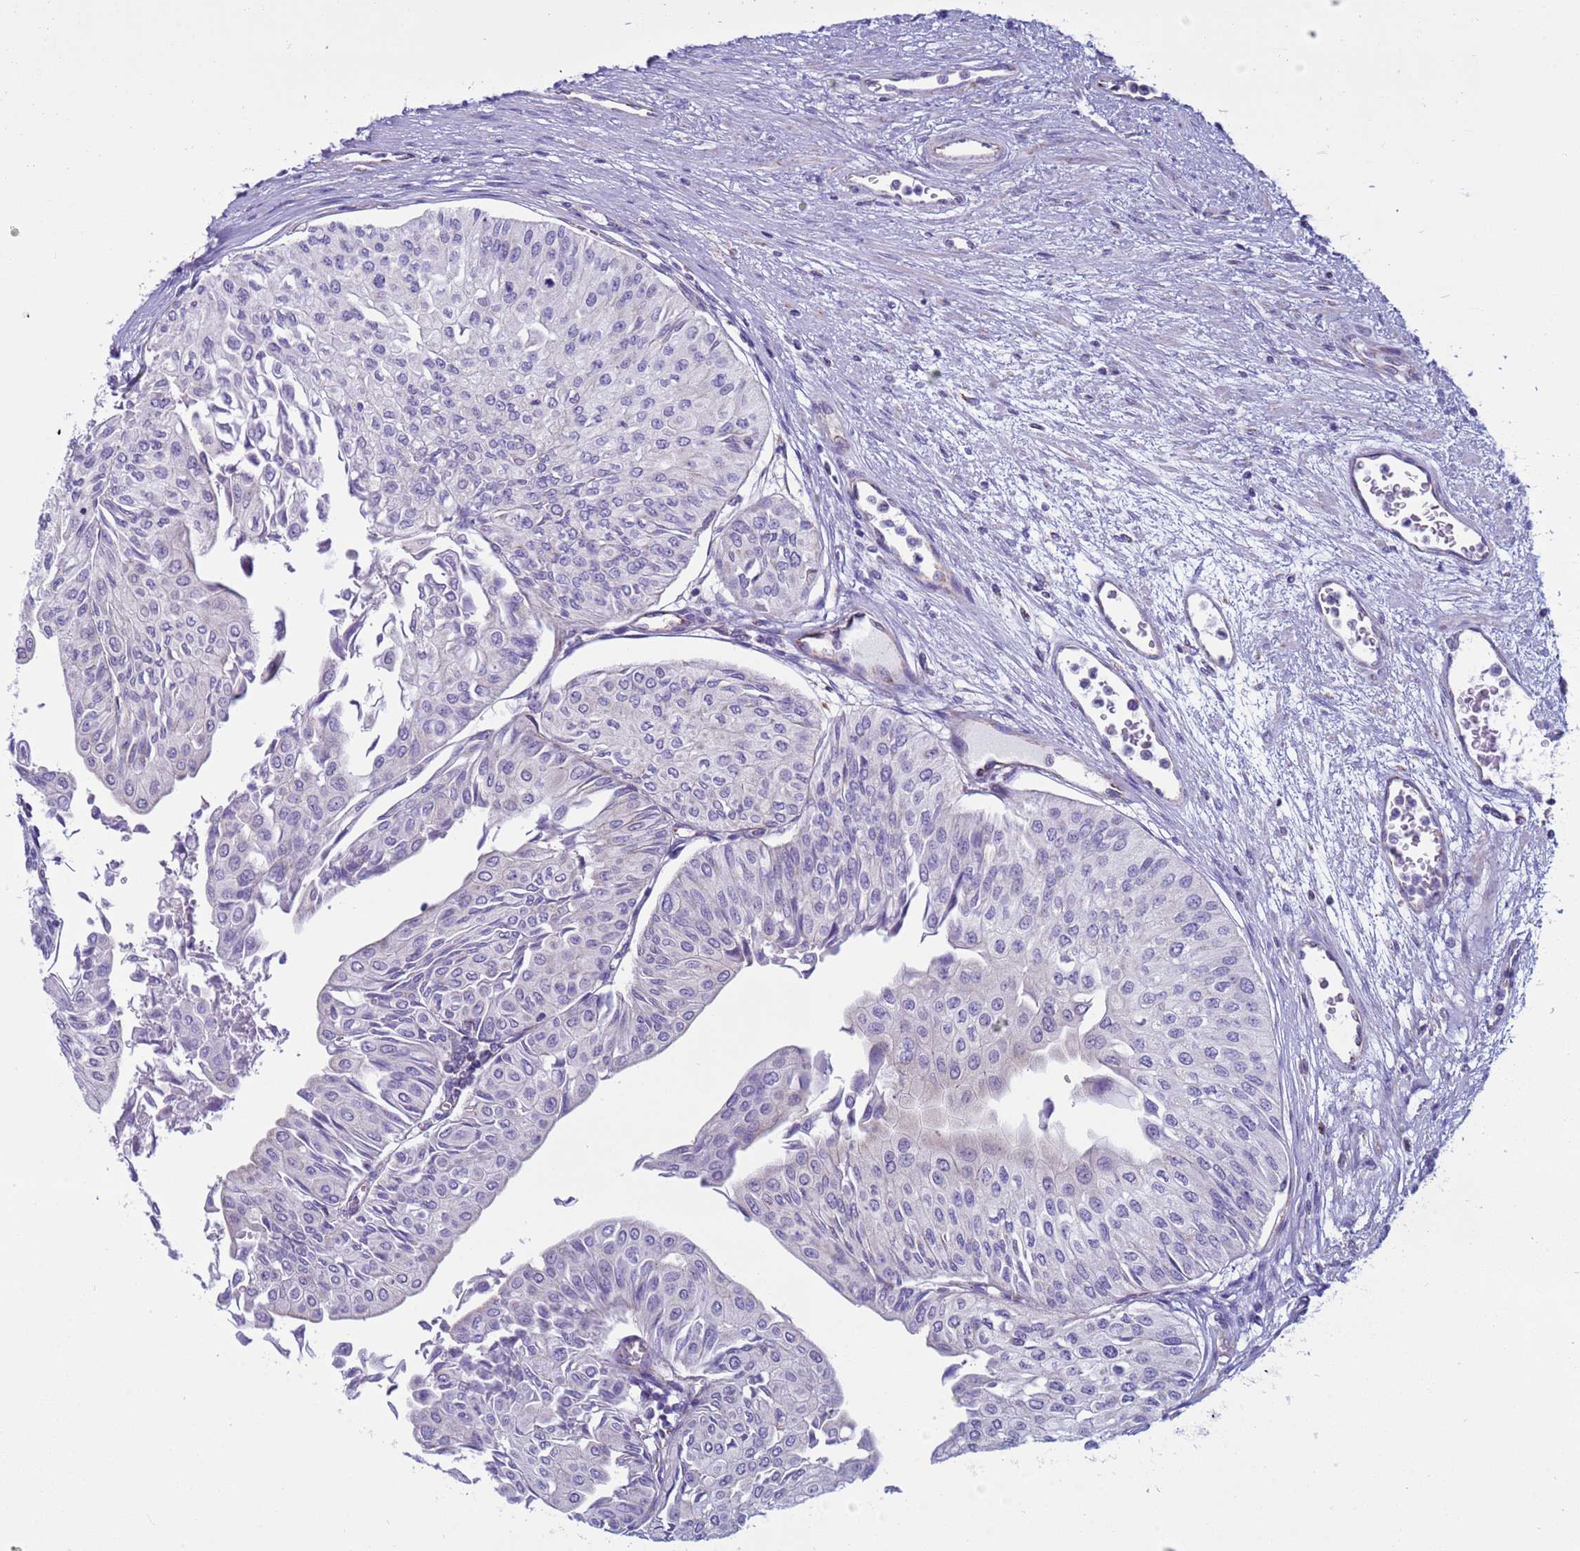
{"staining": {"intensity": "negative", "quantity": "none", "location": "none"}, "tissue": "urothelial cancer", "cell_type": "Tumor cells", "image_type": "cancer", "snomed": [{"axis": "morphology", "description": "Urothelial carcinoma, Low grade"}, {"axis": "topography", "description": "Urinary bladder"}], "caption": "Urothelial cancer was stained to show a protein in brown. There is no significant positivity in tumor cells.", "gene": "NCALD", "patient": {"sex": "male", "age": 67}}